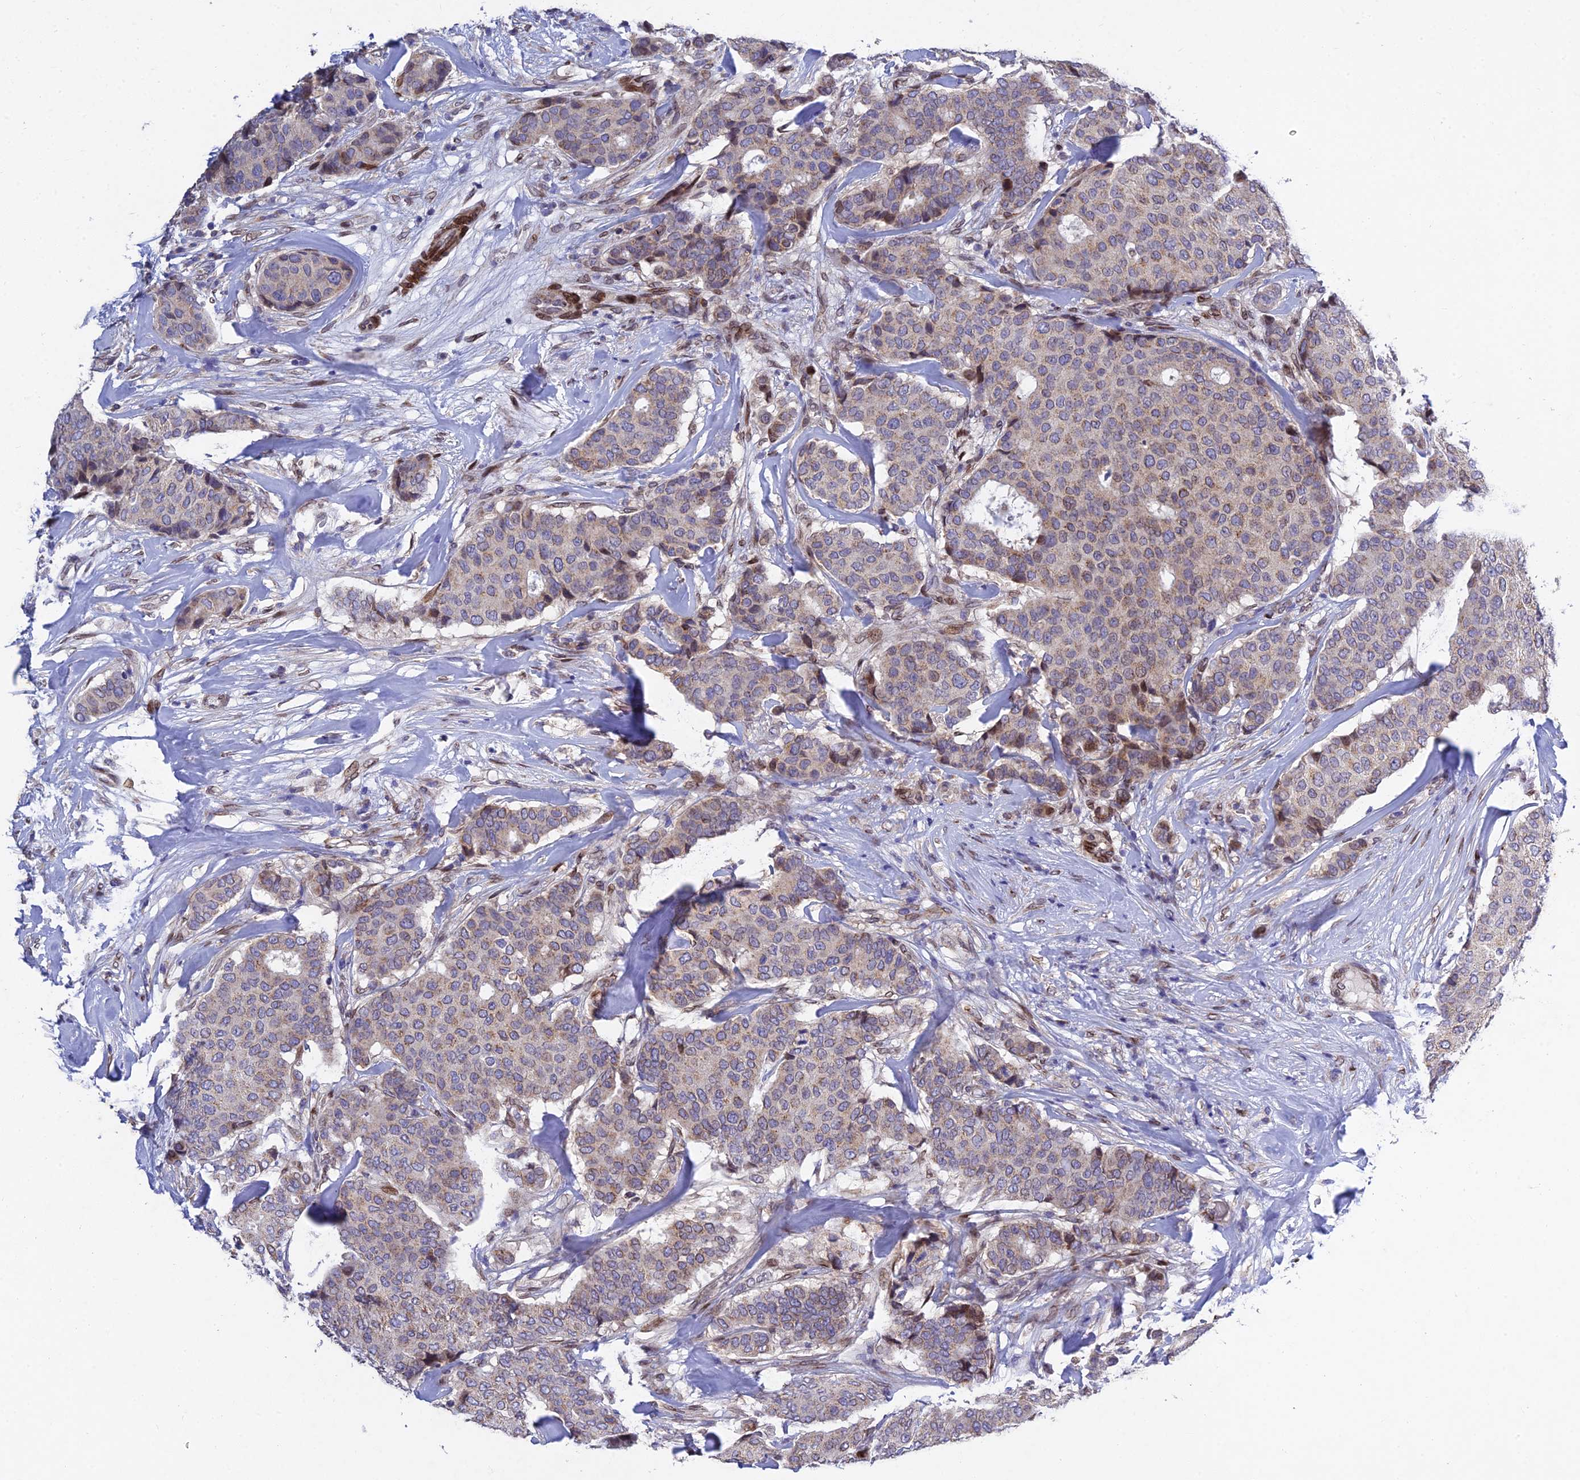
{"staining": {"intensity": "weak", "quantity": "<25%", "location": "cytoplasmic/membranous,nuclear"}, "tissue": "breast cancer", "cell_type": "Tumor cells", "image_type": "cancer", "snomed": [{"axis": "morphology", "description": "Duct carcinoma"}, {"axis": "topography", "description": "Breast"}], "caption": "An image of infiltrating ductal carcinoma (breast) stained for a protein demonstrates no brown staining in tumor cells.", "gene": "MGAT2", "patient": {"sex": "female", "age": 75}}